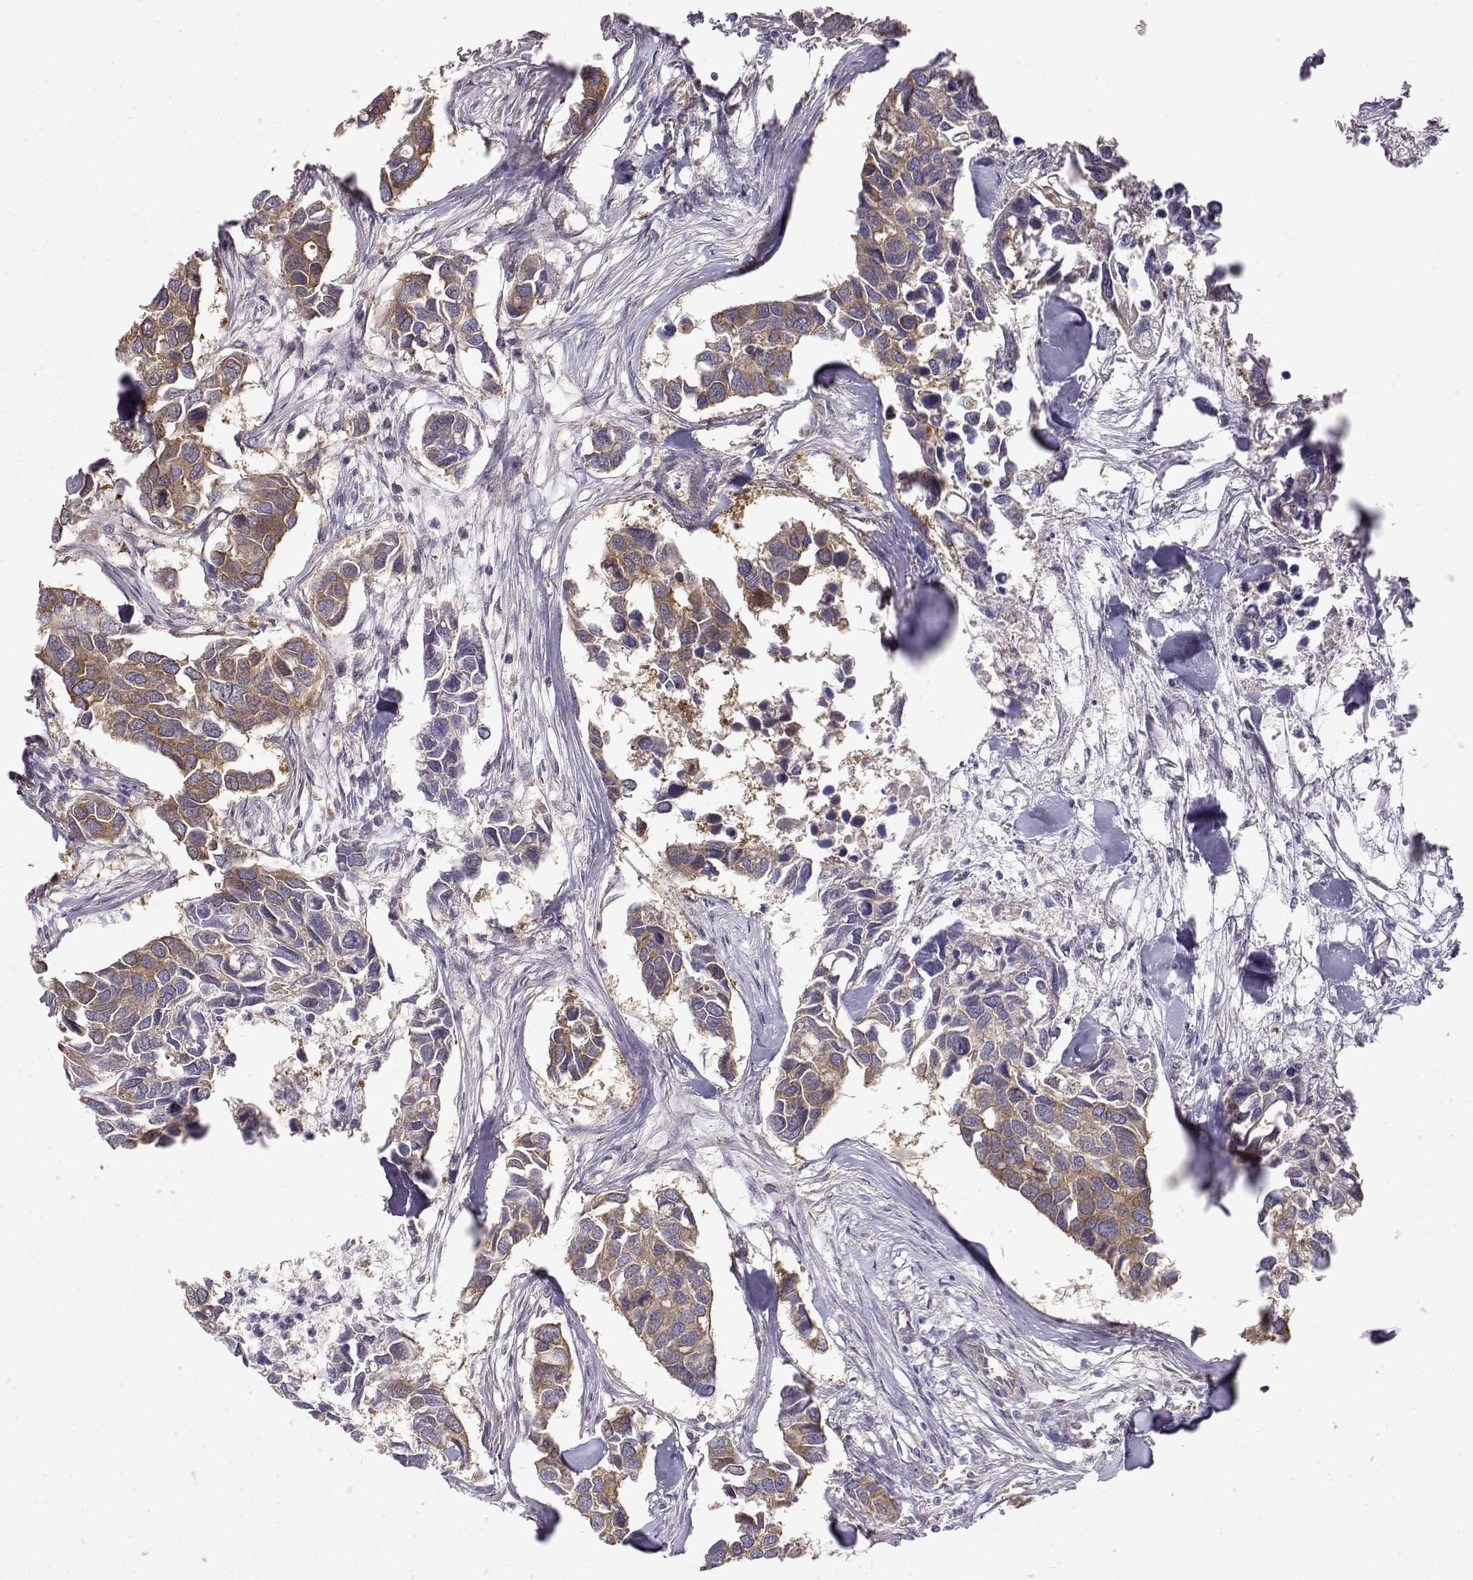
{"staining": {"intensity": "moderate", "quantity": ">75%", "location": "cytoplasmic/membranous"}, "tissue": "breast cancer", "cell_type": "Tumor cells", "image_type": "cancer", "snomed": [{"axis": "morphology", "description": "Duct carcinoma"}, {"axis": "topography", "description": "Breast"}], "caption": "High-magnification brightfield microscopy of invasive ductal carcinoma (breast) stained with DAB (3,3'-diaminobenzidine) (brown) and counterstained with hematoxylin (blue). tumor cells exhibit moderate cytoplasmic/membranous positivity is identified in about>75% of cells.", "gene": "PAIP1", "patient": {"sex": "female", "age": 83}}